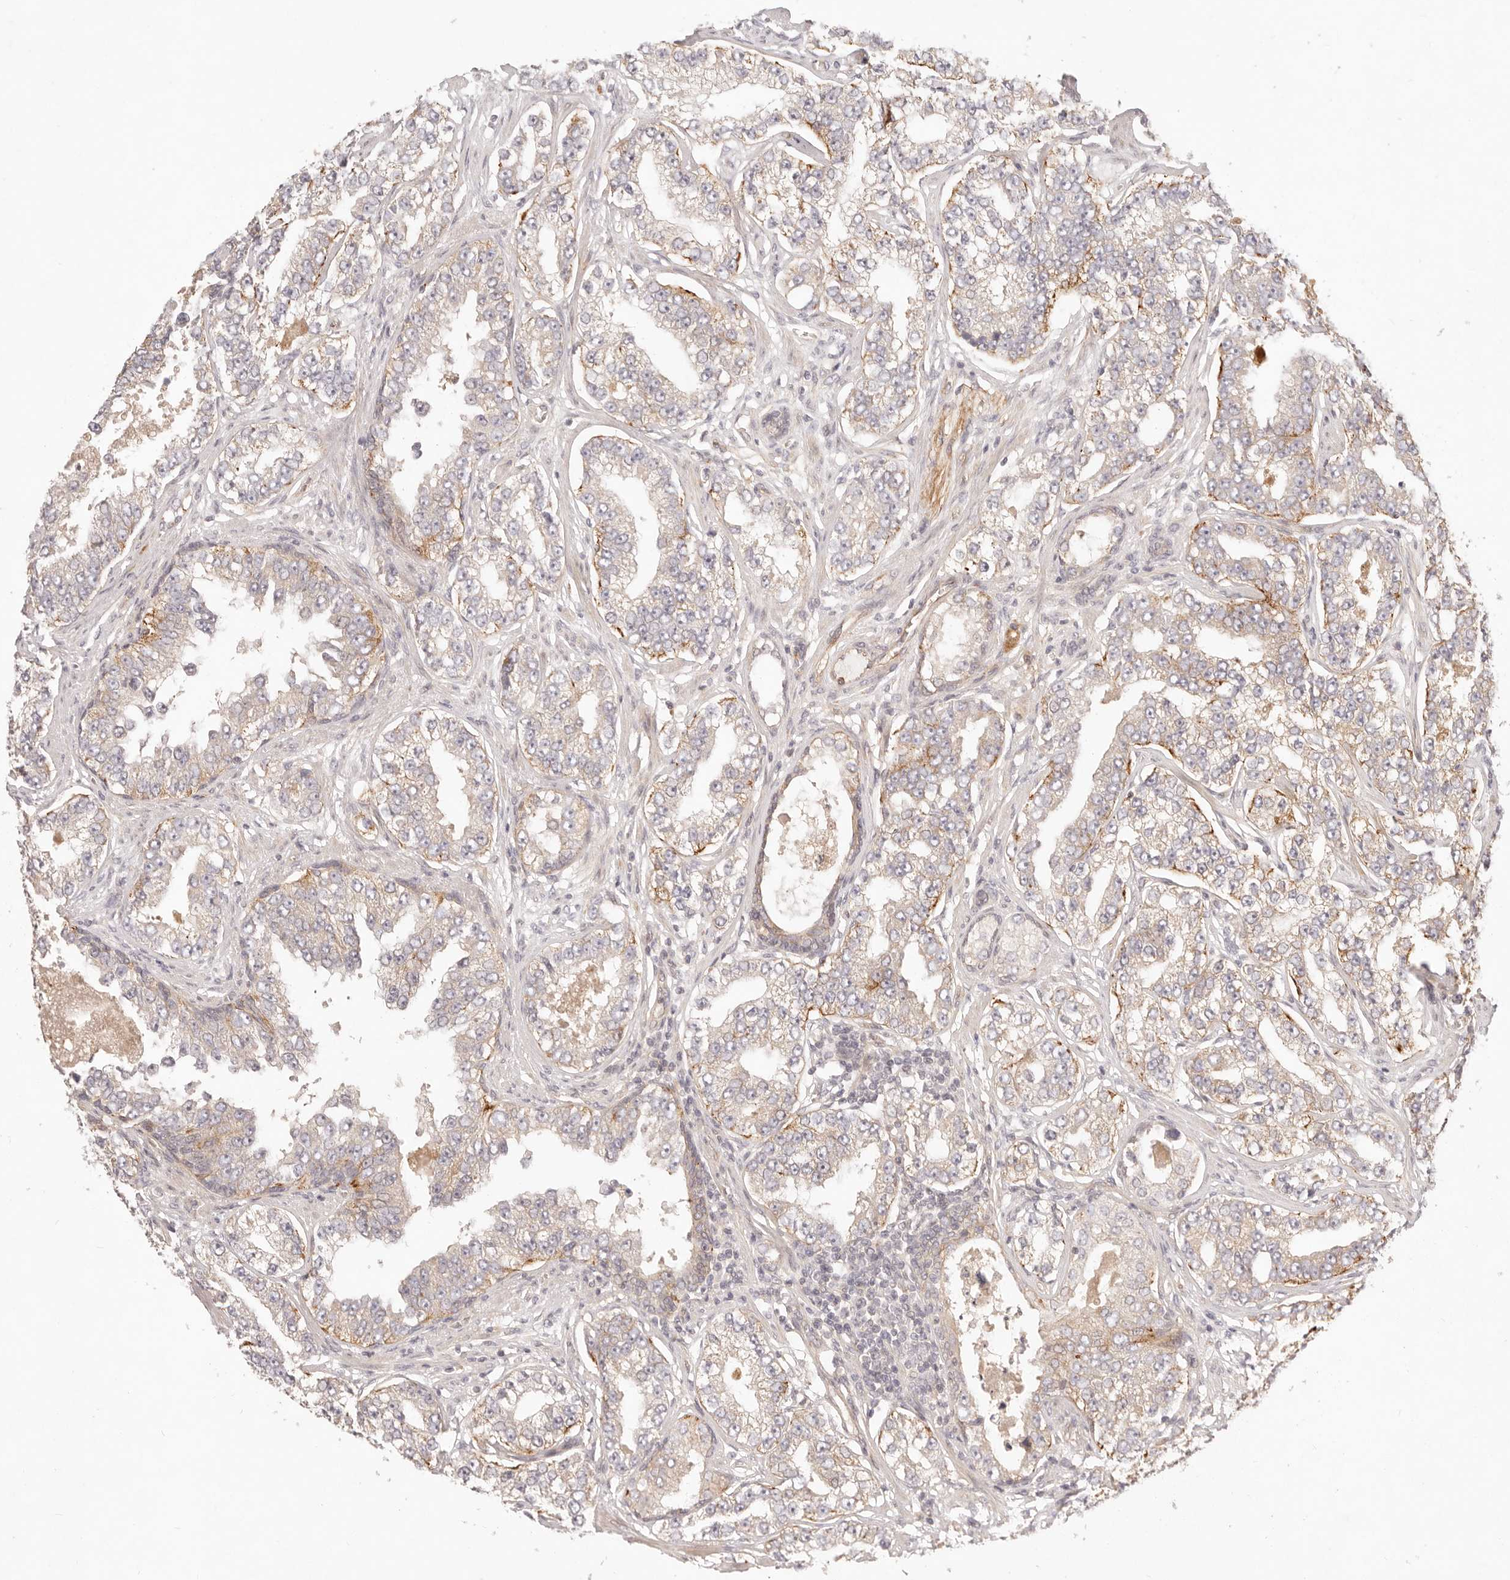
{"staining": {"intensity": "moderate", "quantity": "<25%", "location": "cytoplasmic/membranous"}, "tissue": "prostate cancer", "cell_type": "Tumor cells", "image_type": "cancer", "snomed": [{"axis": "morphology", "description": "Normal tissue, NOS"}, {"axis": "morphology", "description": "Adenocarcinoma, High grade"}, {"axis": "topography", "description": "Prostate"}], "caption": "Human adenocarcinoma (high-grade) (prostate) stained with a brown dye displays moderate cytoplasmic/membranous positive staining in approximately <25% of tumor cells.", "gene": "PPP1R3B", "patient": {"sex": "male", "age": 83}}